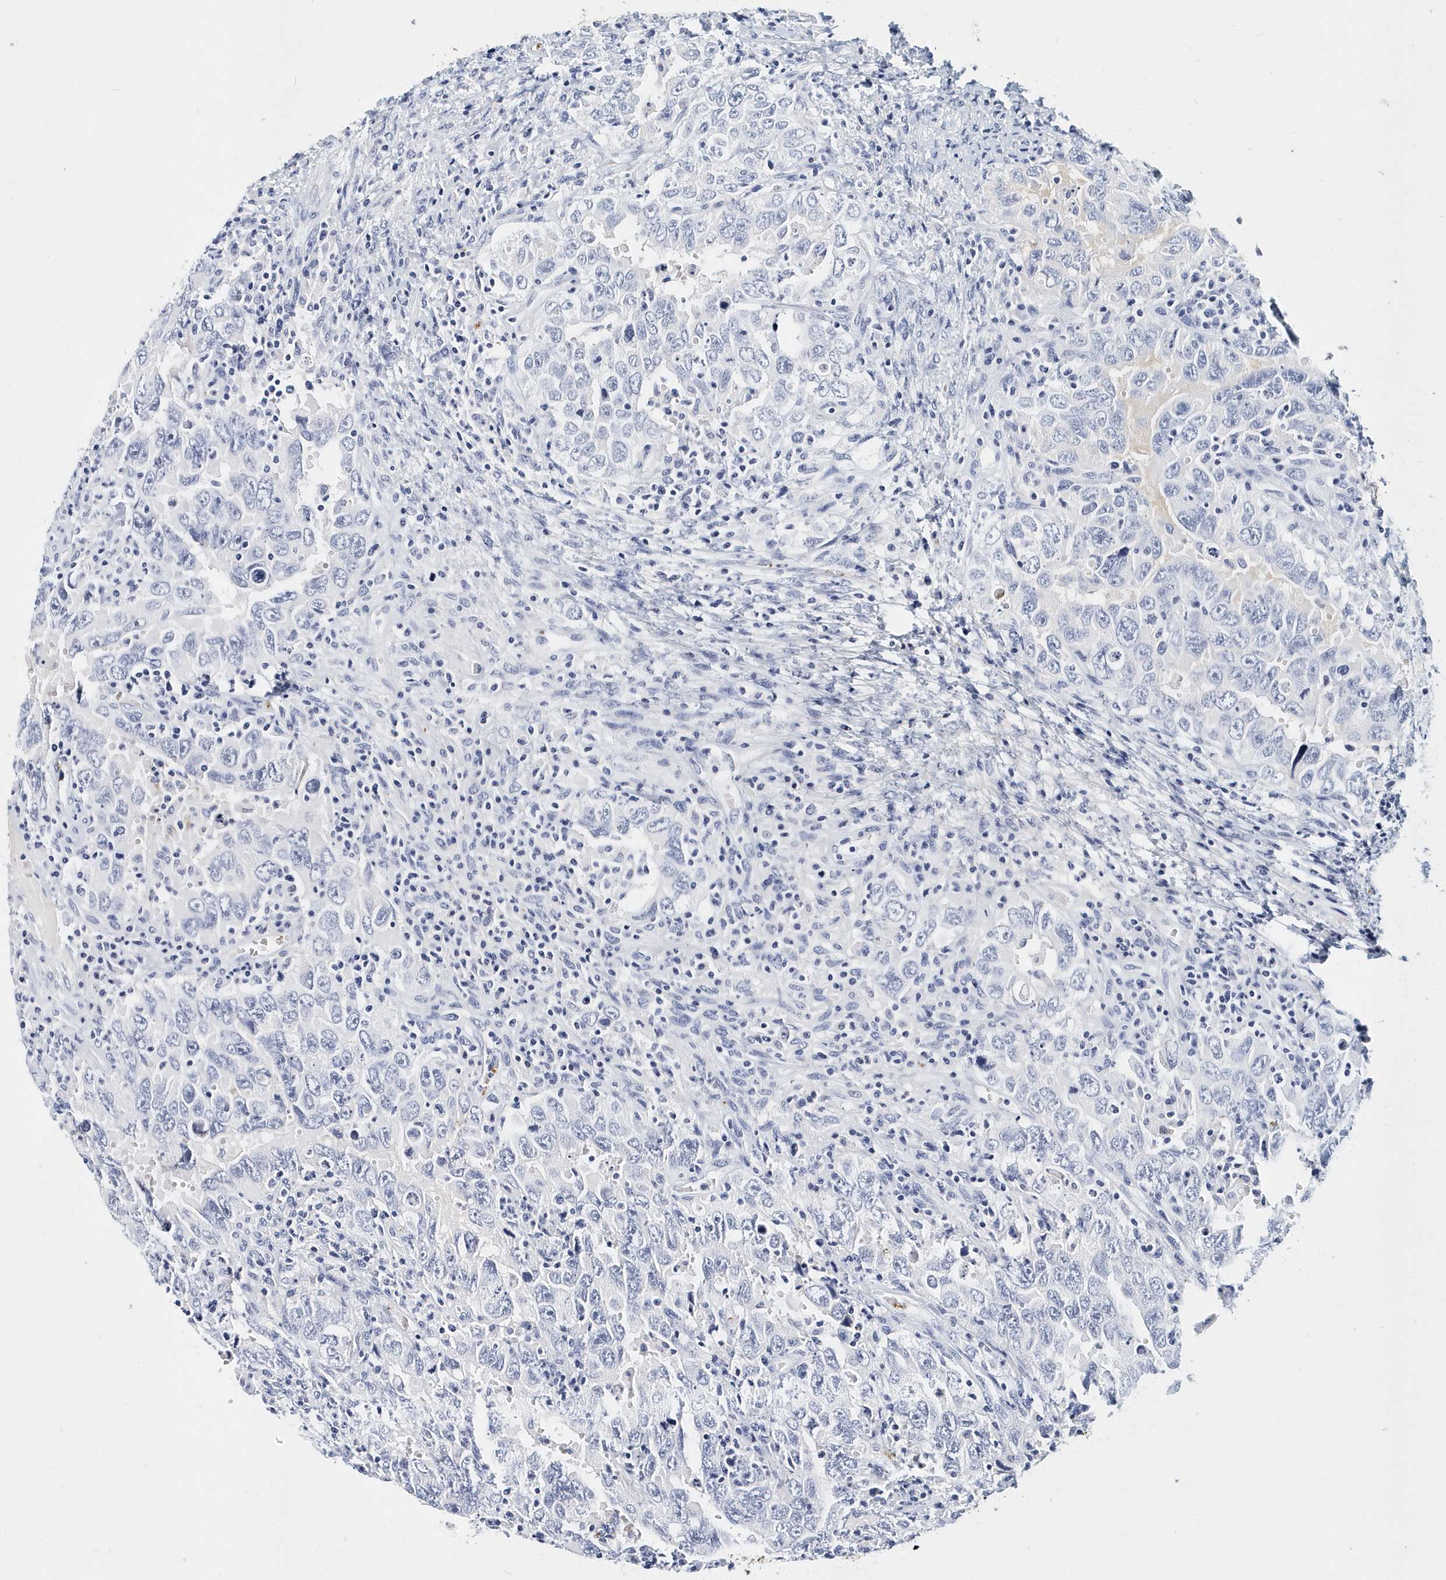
{"staining": {"intensity": "negative", "quantity": "none", "location": "none"}, "tissue": "testis cancer", "cell_type": "Tumor cells", "image_type": "cancer", "snomed": [{"axis": "morphology", "description": "Carcinoma, Embryonal, NOS"}, {"axis": "topography", "description": "Testis"}], "caption": "A histopathology image of human testis cancer (embryonal carcinoma) is negative for staining in tumor cells. (DAB (3,3'-diaminobenzidine) immunohistochemistry with hematoxylin counter stain).", "gene": "ITGA2B", "patient": {"sex": "male", "age": 26}}